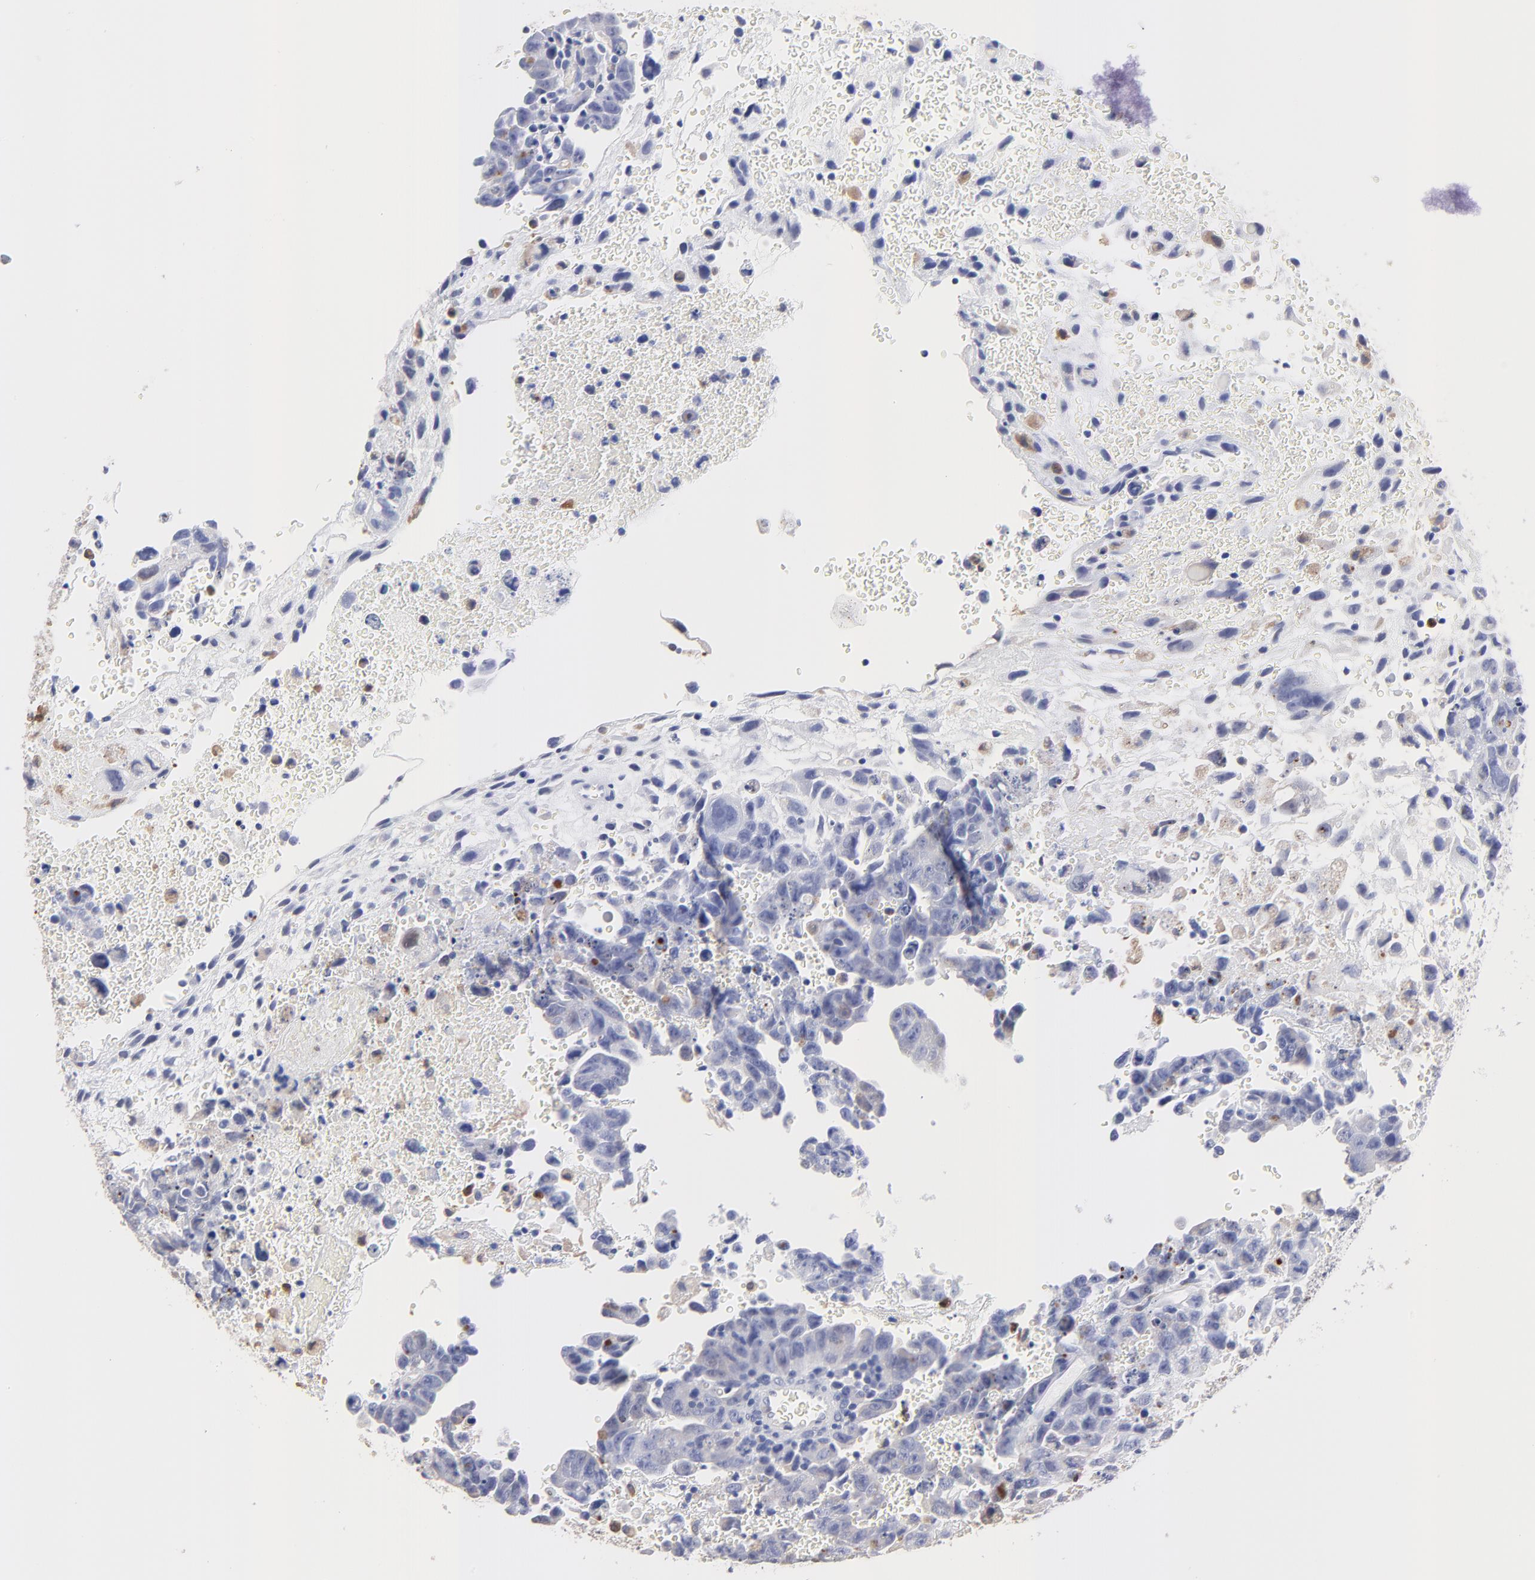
{"staining": {"intensity": "negative", "quantity": "none", "location": "none"}, "tissue": "testis cancer", "cell_type": "Tumor cells", "image_type": "cancer", "snomed": [{"axis": "morphology", "description": "Carcinoma, Embryonal, NOS"}, {"axis": "topography", "description": "Testis"}], "caption": "There is no significant expression in tumor cells of testis cancer (embryonal carcinoma). (DAB IHC, high magnification).", "gene": "SMARCA1", "patient": {"sex": "male", "age": 28}}